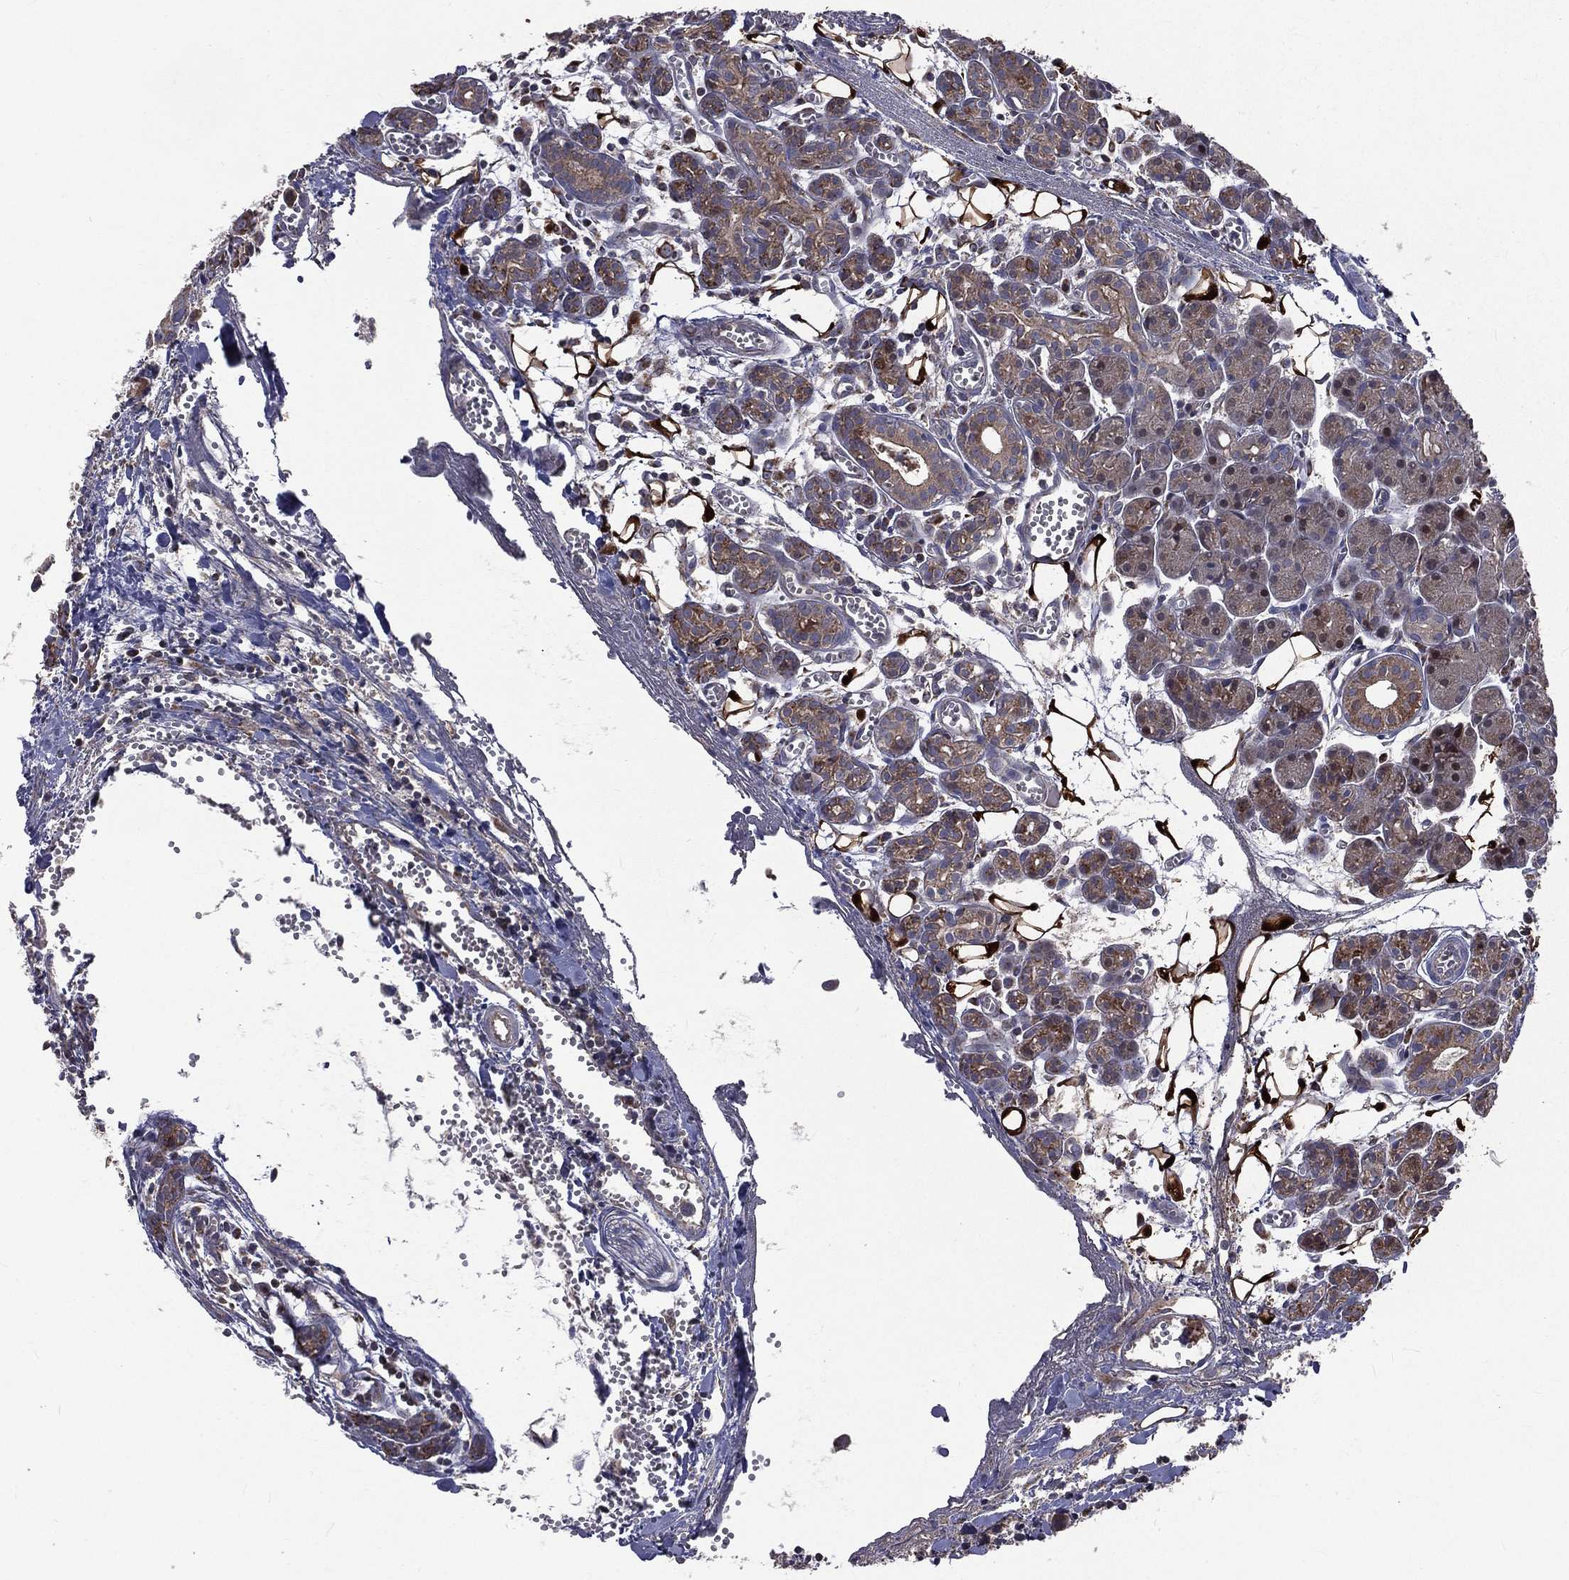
{"staining": {"intensity": "weak", "quantity": "<25%", "location": "cytoplasmic/membranous"}, "tissue": "head and neck cancer", "cell_type": "Tumor cells", "image_type": "cancer", "snomed": [{"axis": "morphology", "description": "Adenocarcinoma, NOS"}, {"axis": "topography", "description": "Head-Neck"}], "caption": "An IHC micrograph of adenocarcinoma (head and neck) is shown. There is no staining in tumor cells of adenocarcinoma (head and neck).", "gene": "GPD1", "patient": {"sex": "male", "age": 76}}